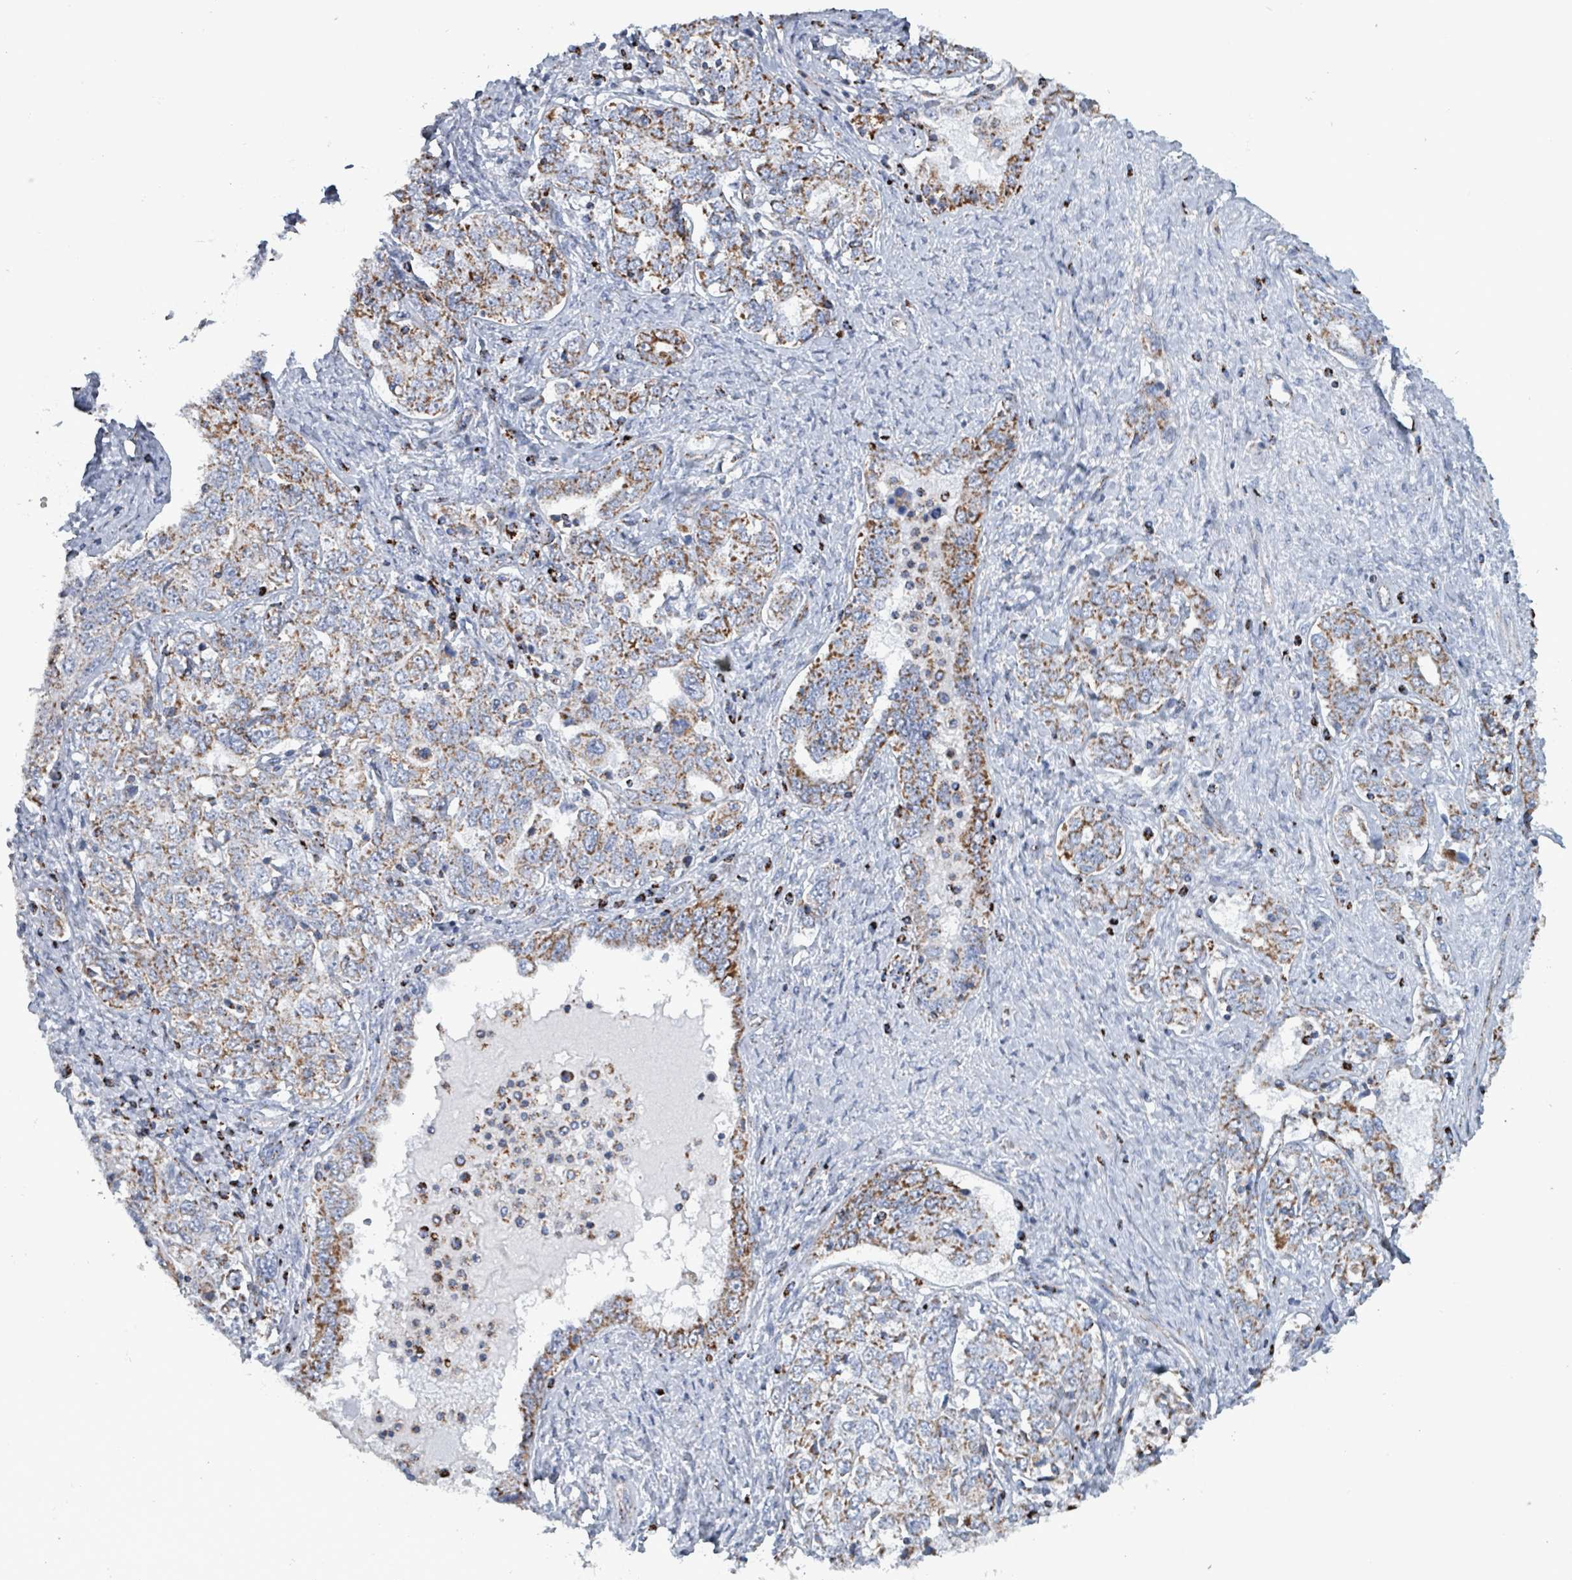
{"staining": {"intensity": "moderate", "quantity": ">75%", "location": "cytoplasmic/membranous"}, "tissue": "ovarian cancer", "cell_type": "Tumor cells", "image_type": "cancer", "snomed": [{"axis": "morphology", "description": "Carcinoma, endometroid"}, {"axis": "topography", "description": "Ovary"}], "caption": "Protein staining by immunohistochemistry (IHC) exhibits moderate cytoplasmic/membranous staining in approximately >75% of tumor cells in ovarian cancer (endometroid carcinoma).", "gene": "IDH3B", "patient": {"sex": "female", "age": 62}}